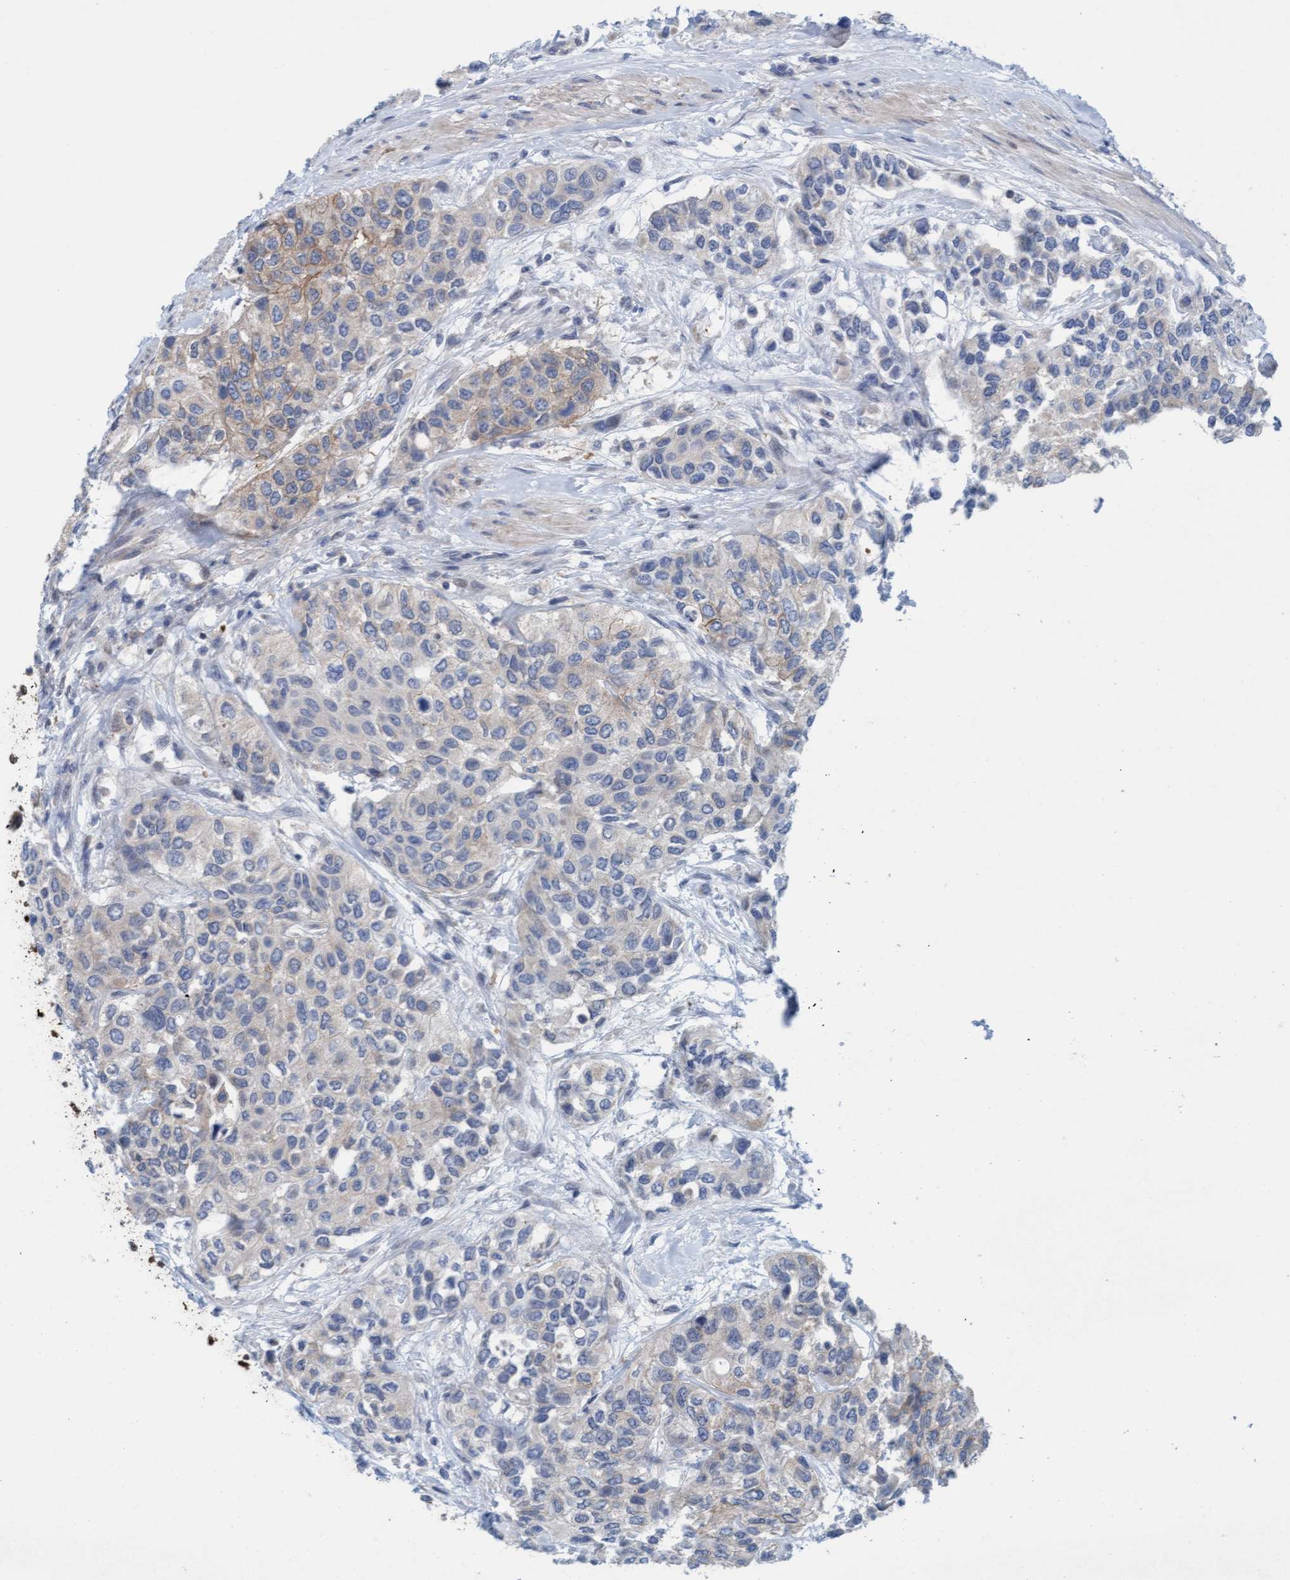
{"staining": {"intensity": "weak", "quantity": "<25%", "location": "cytoplasmic/membranous"}, "tissue": "urothelial cancer", "cell_type": "Tumor cells", "image_type": "cancer", "snomed": [{"axis": "morphology", "description": "Urothelial carcinoma, High grade"}, {"axis": "topography", "description": "Urinary bladder"}], "caption": "A micrograph of human urothelial cancer is negative for staining in tumor cells.", "gene": "KLHL25", "patient": {"sex": "female", "age": 56}}